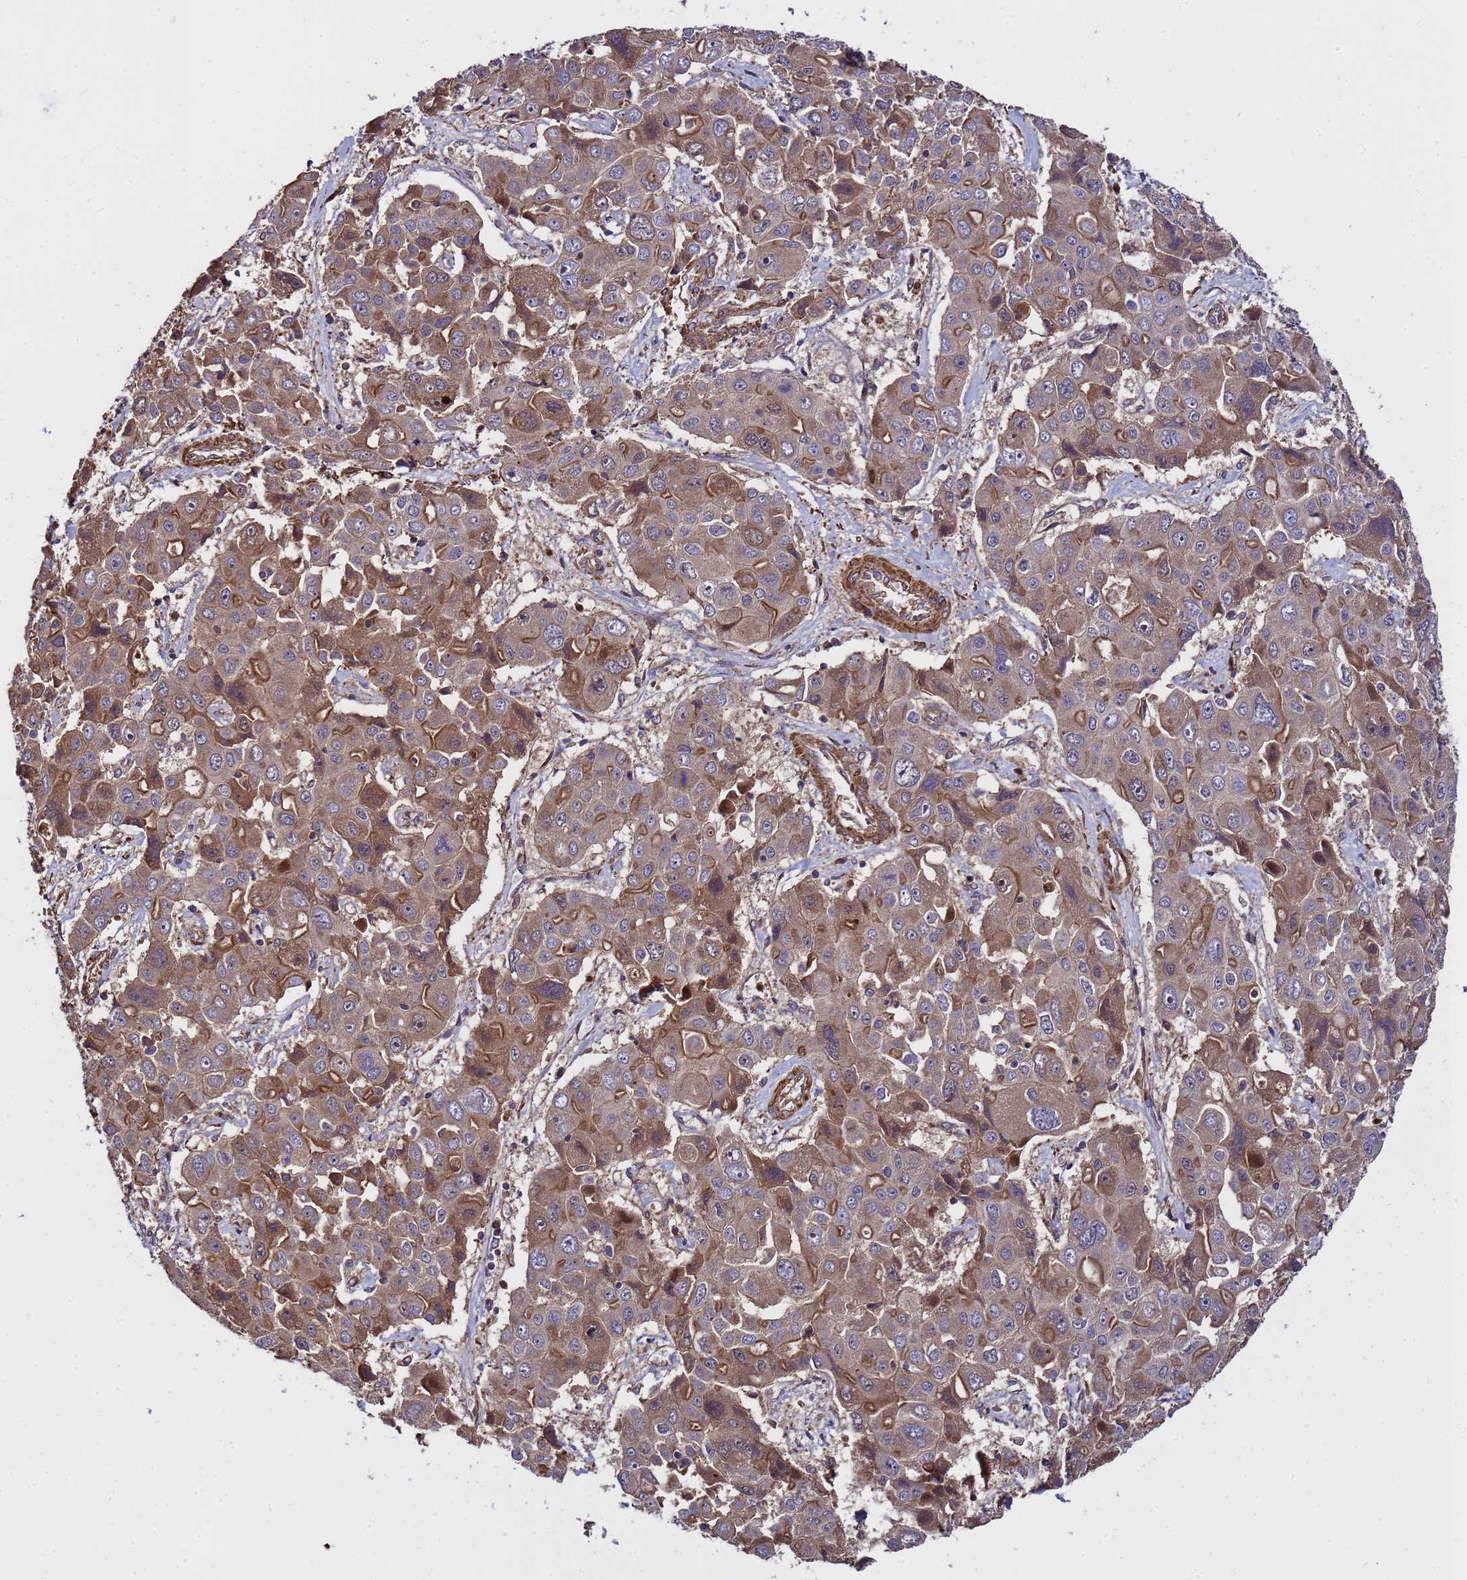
{"staining": {"intensity": "moderate", "quantity": ">75%", "location": "cytoplasmic/membranous"}, "tissue": "liver cancer", "cell_type": "Tumor cells", "image_type": "cancer", "snomed": [{"axis": "morphology", "description": "Cholangiocarcinoma"}, {"axis": "topography", "description": "Liver"}], "caption": "Tumor cells display medium levels of moderate cytoplasmic/membranous staining in about >75% of cells in human cholangiocarcinoma (liver).", "gene": "GSTCD", "patient": {"sex": "male", "age": 67}}